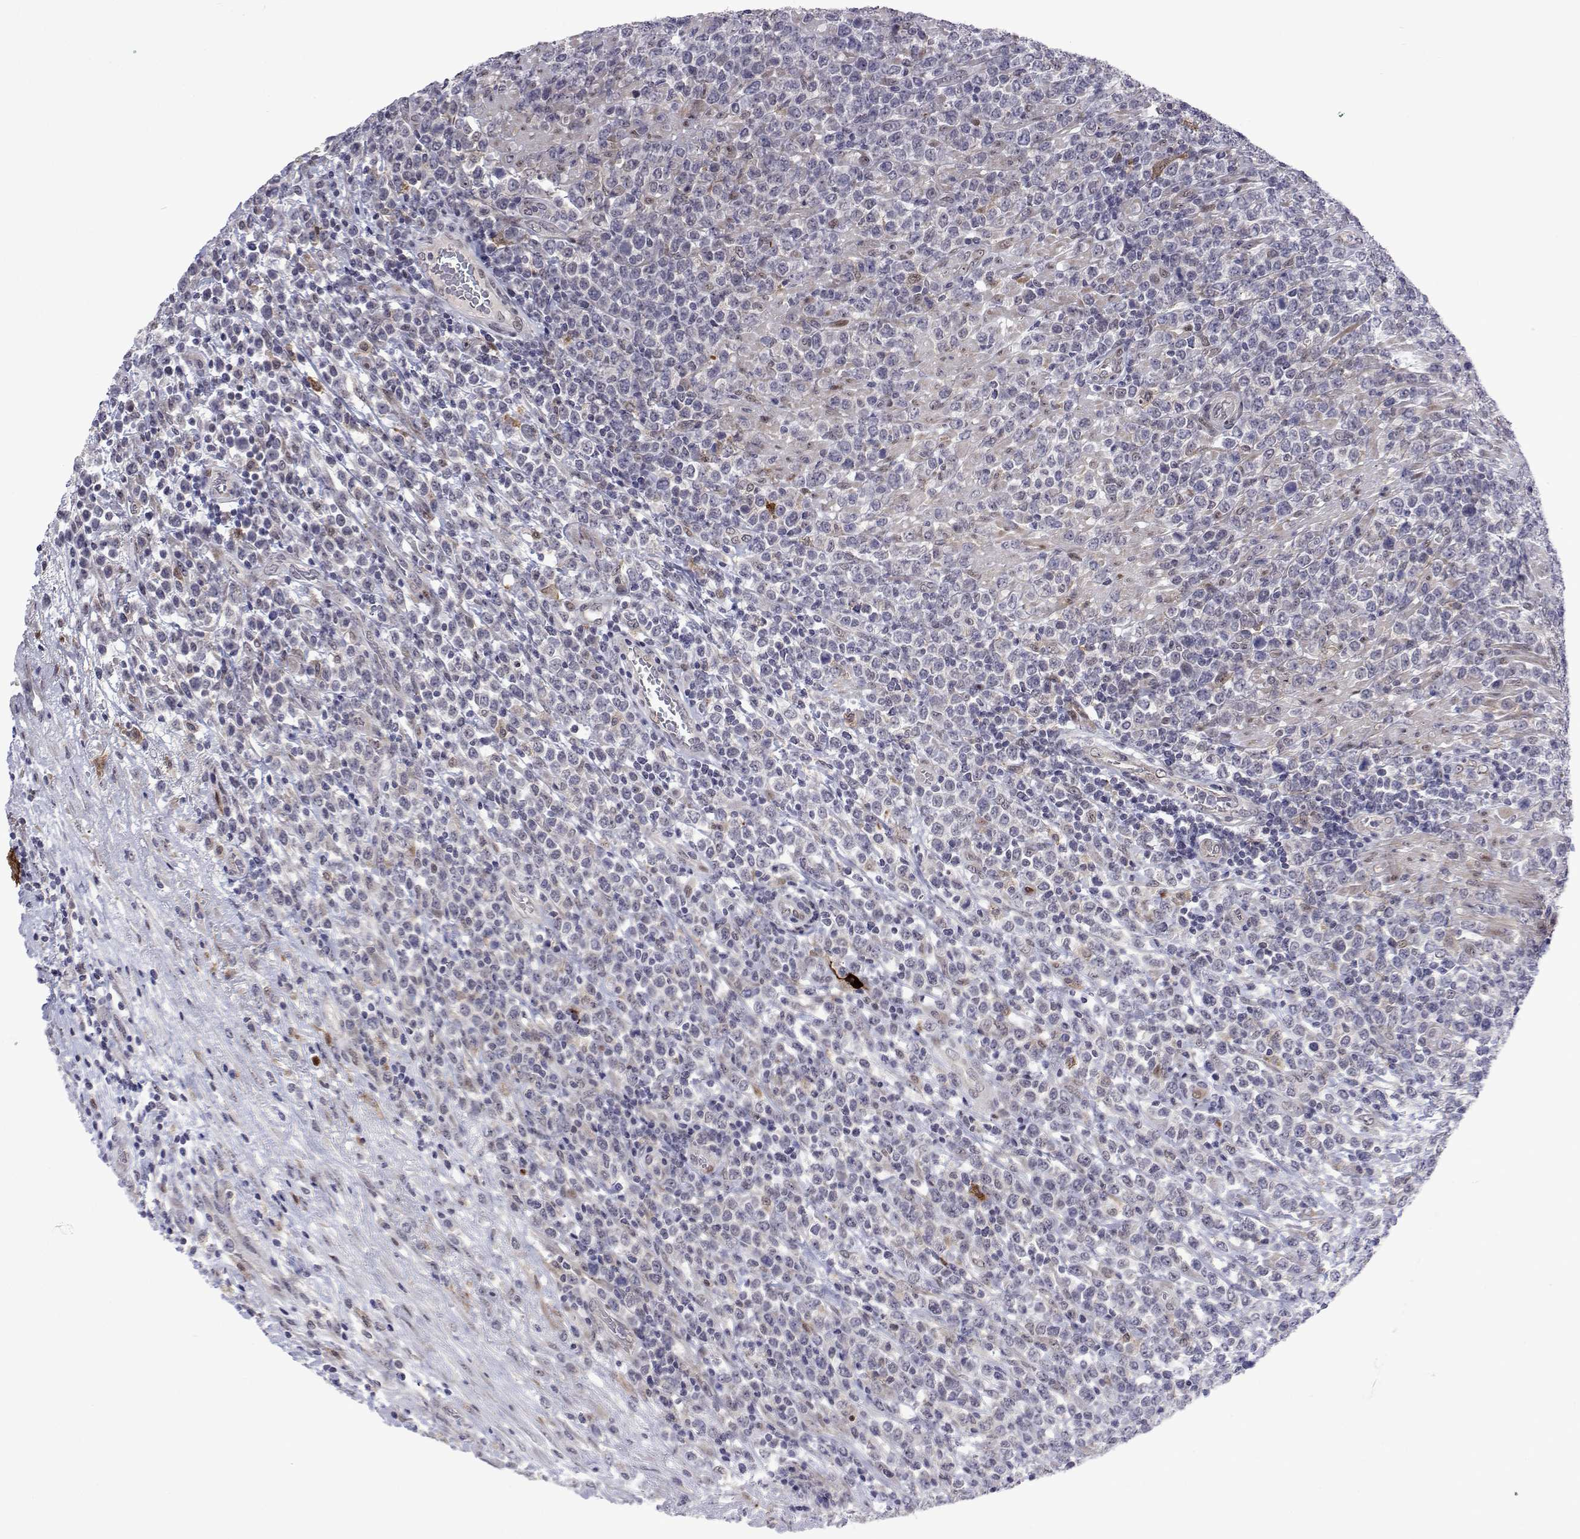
{"staining": {"intensity": "negative", "quantity": "none", "location": "none"}, "tissue": "lymphoma", "cell_type": "Tumor cells", "image_type": "cancer", "snomed": [{"axis": "morphology", "description": "Malignant lymphoma, non-Hodgkin's type, High grade"}, {"axis": "topography", "description": "Soft tissue"}], "caption": "High-grade malignant lymphoma, non-Hodgkin's type was stained to show a protein in brown. There is no significant expression in tumor cells. The staining is performed using DAB (3,3'-diaminobenzidine) brown chromogen with nuclei counter-stained in using hematoxylin.", "gene": "EFCAB3", "patient": {"sex": "female", "age": 56}}